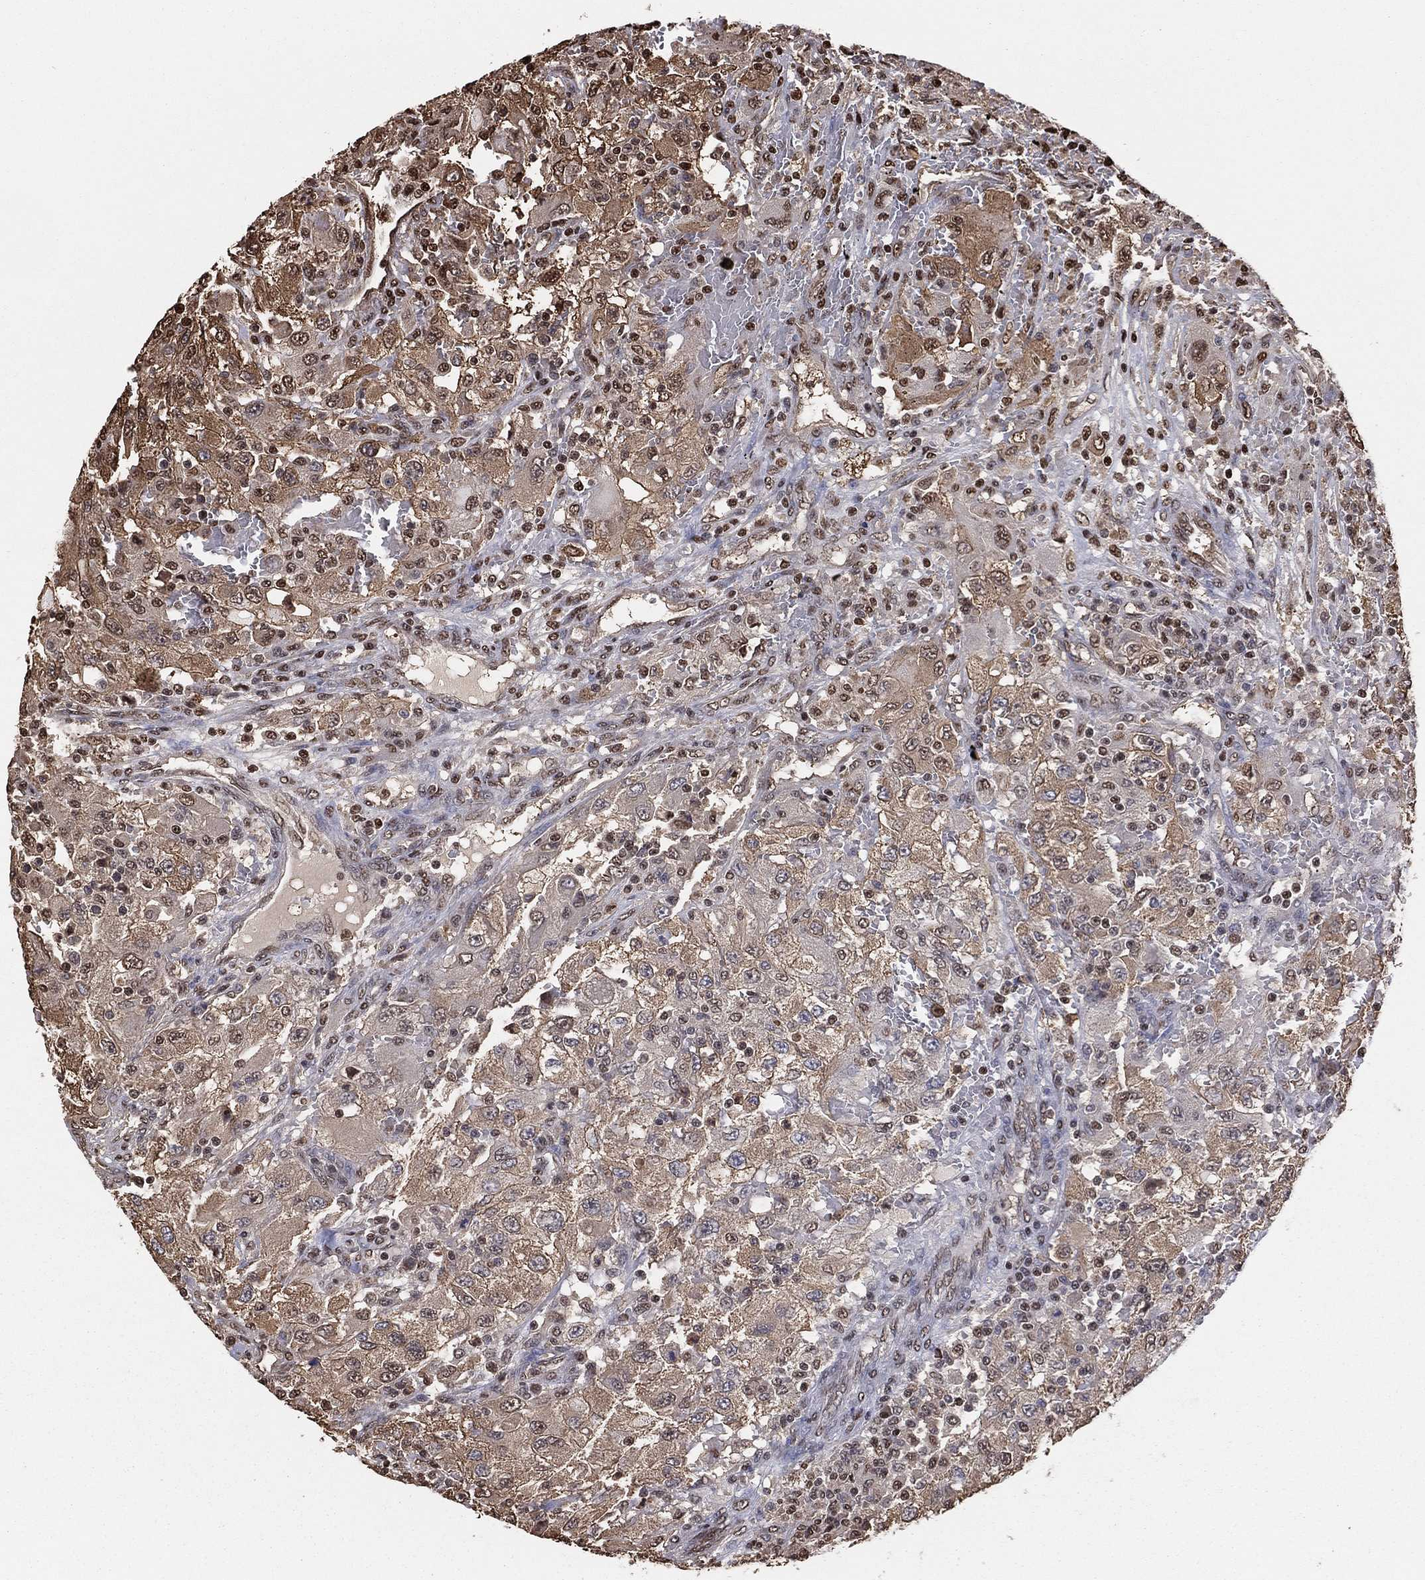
{"staining": {"intensity": "moderate", "quantity": ">75%", "location": "cytoplasmic/membranous"}, "tissue": "renal cancer", "cell_type": "Tumor cells", "image_type": "cancer", "snomed": [{"axis": "morphology", "description": "Adenocarcinoma, NOS"}, {"axis": "topography", "description": "Kidney"}], "caption": "IHC micrograph of neoplastic tissue: human renal adenocarcinoma stained using immunohistochemistry exhibits medium levels of moderate protein expression localized specifically in the cytoplasmic/membranous of tumor cells, appearing as a cytoplasmic/membranous brown color.", "gene": "GAPDH", "patient": {"sex": "female", "age": 67}}